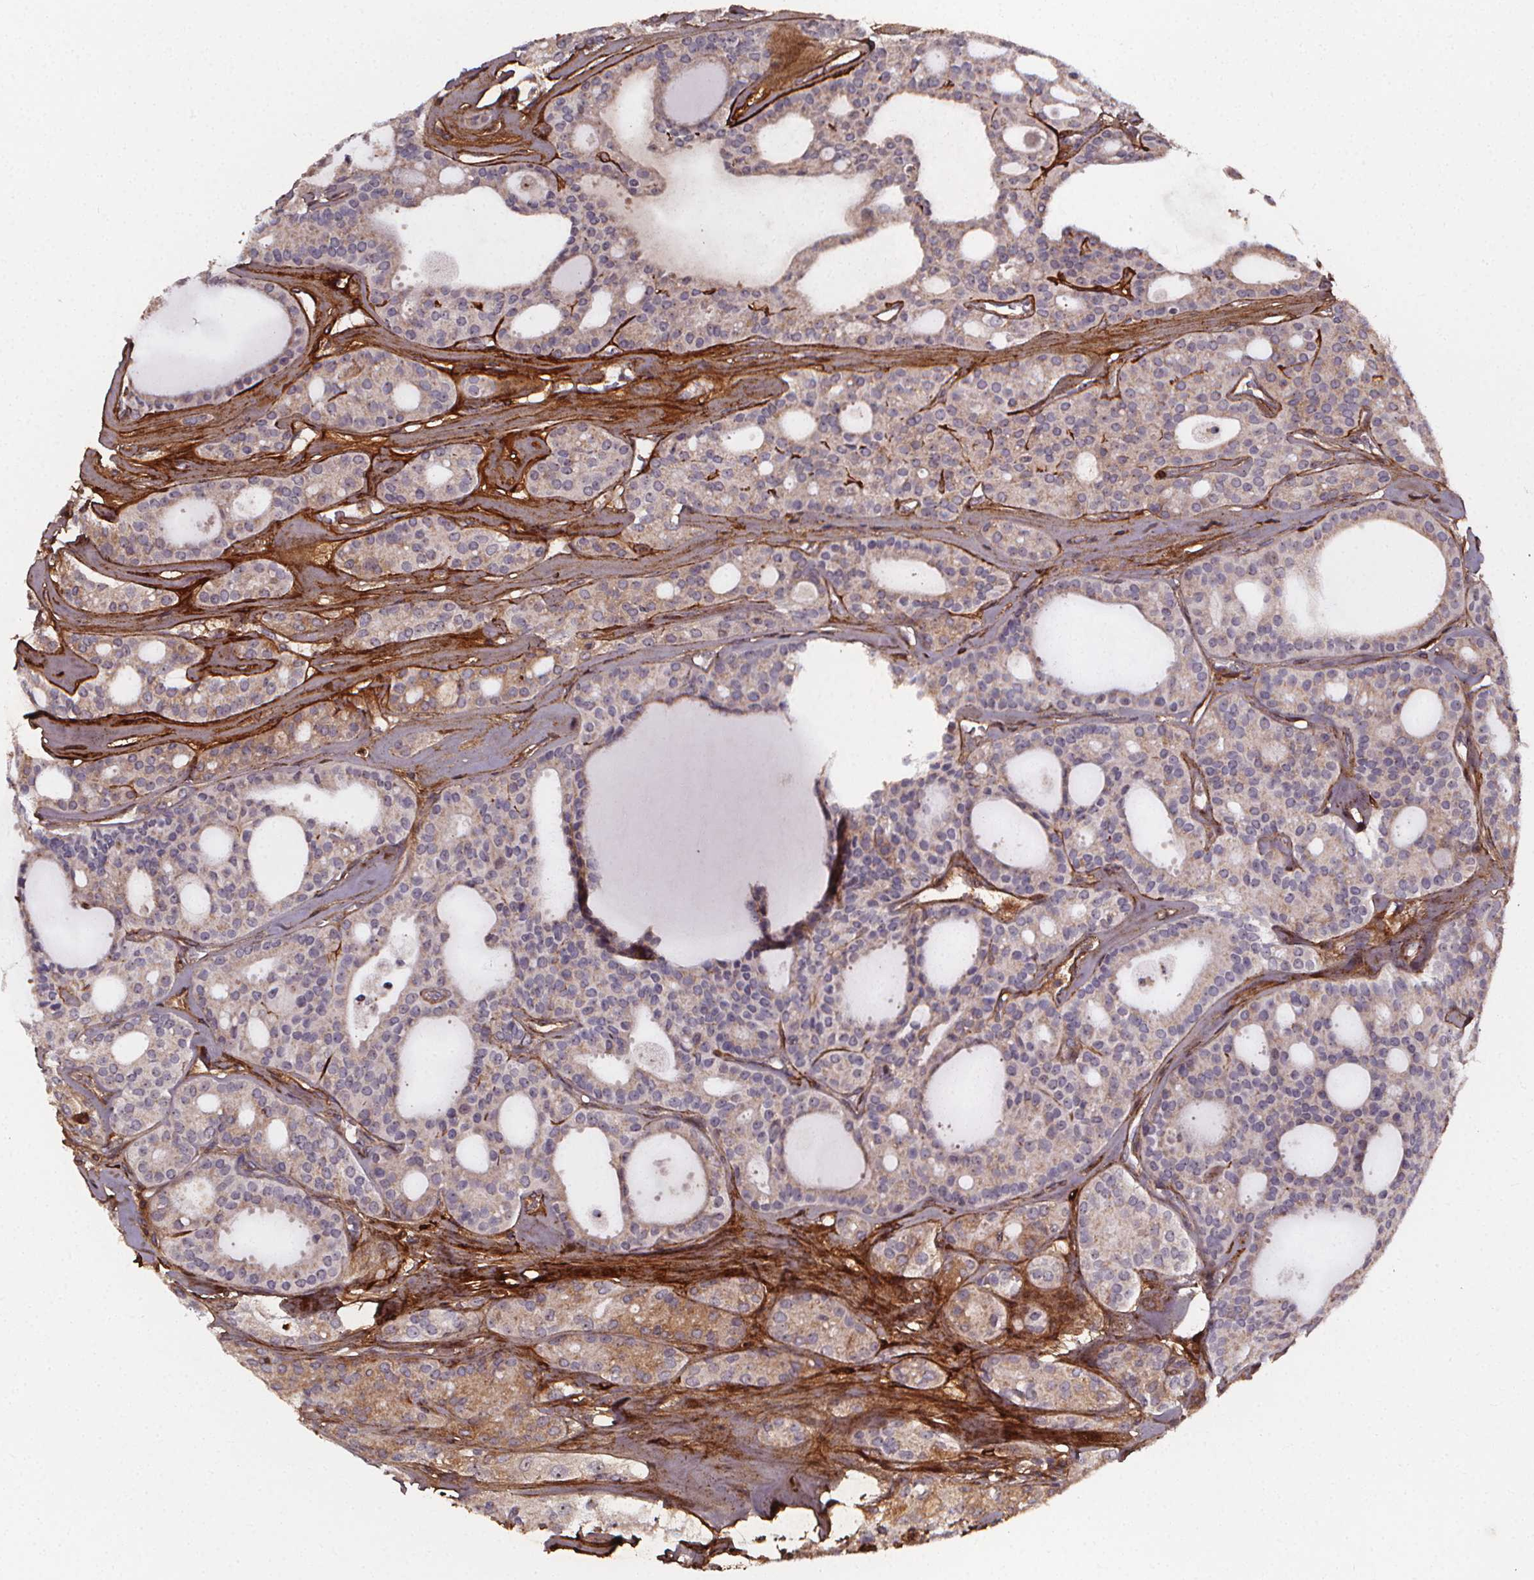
{"staining": {"intensity": "weak", "quantity": "<25%", "location": "cytoplasmic/membranous"}, "tissue": "thyroid cancer", "cell_type": "Tumor cells", "image_type": "cancer", "snomed": [{"axis": "morphology", "description": "Follicular adenoma carcinoma, NOS"}, {"axis": "topography", "description": "Thyroid gland"}], "caption": "Immunohistochemistry photomicrograph of neoplastic tissue: human thyroid cancer stained with DAB (3,3'-diaminobenzidine) exhibits no significant protein staining in tumor cells.", "gene": "AEBP1", "patient": {"sex": "male", "age": 75}}